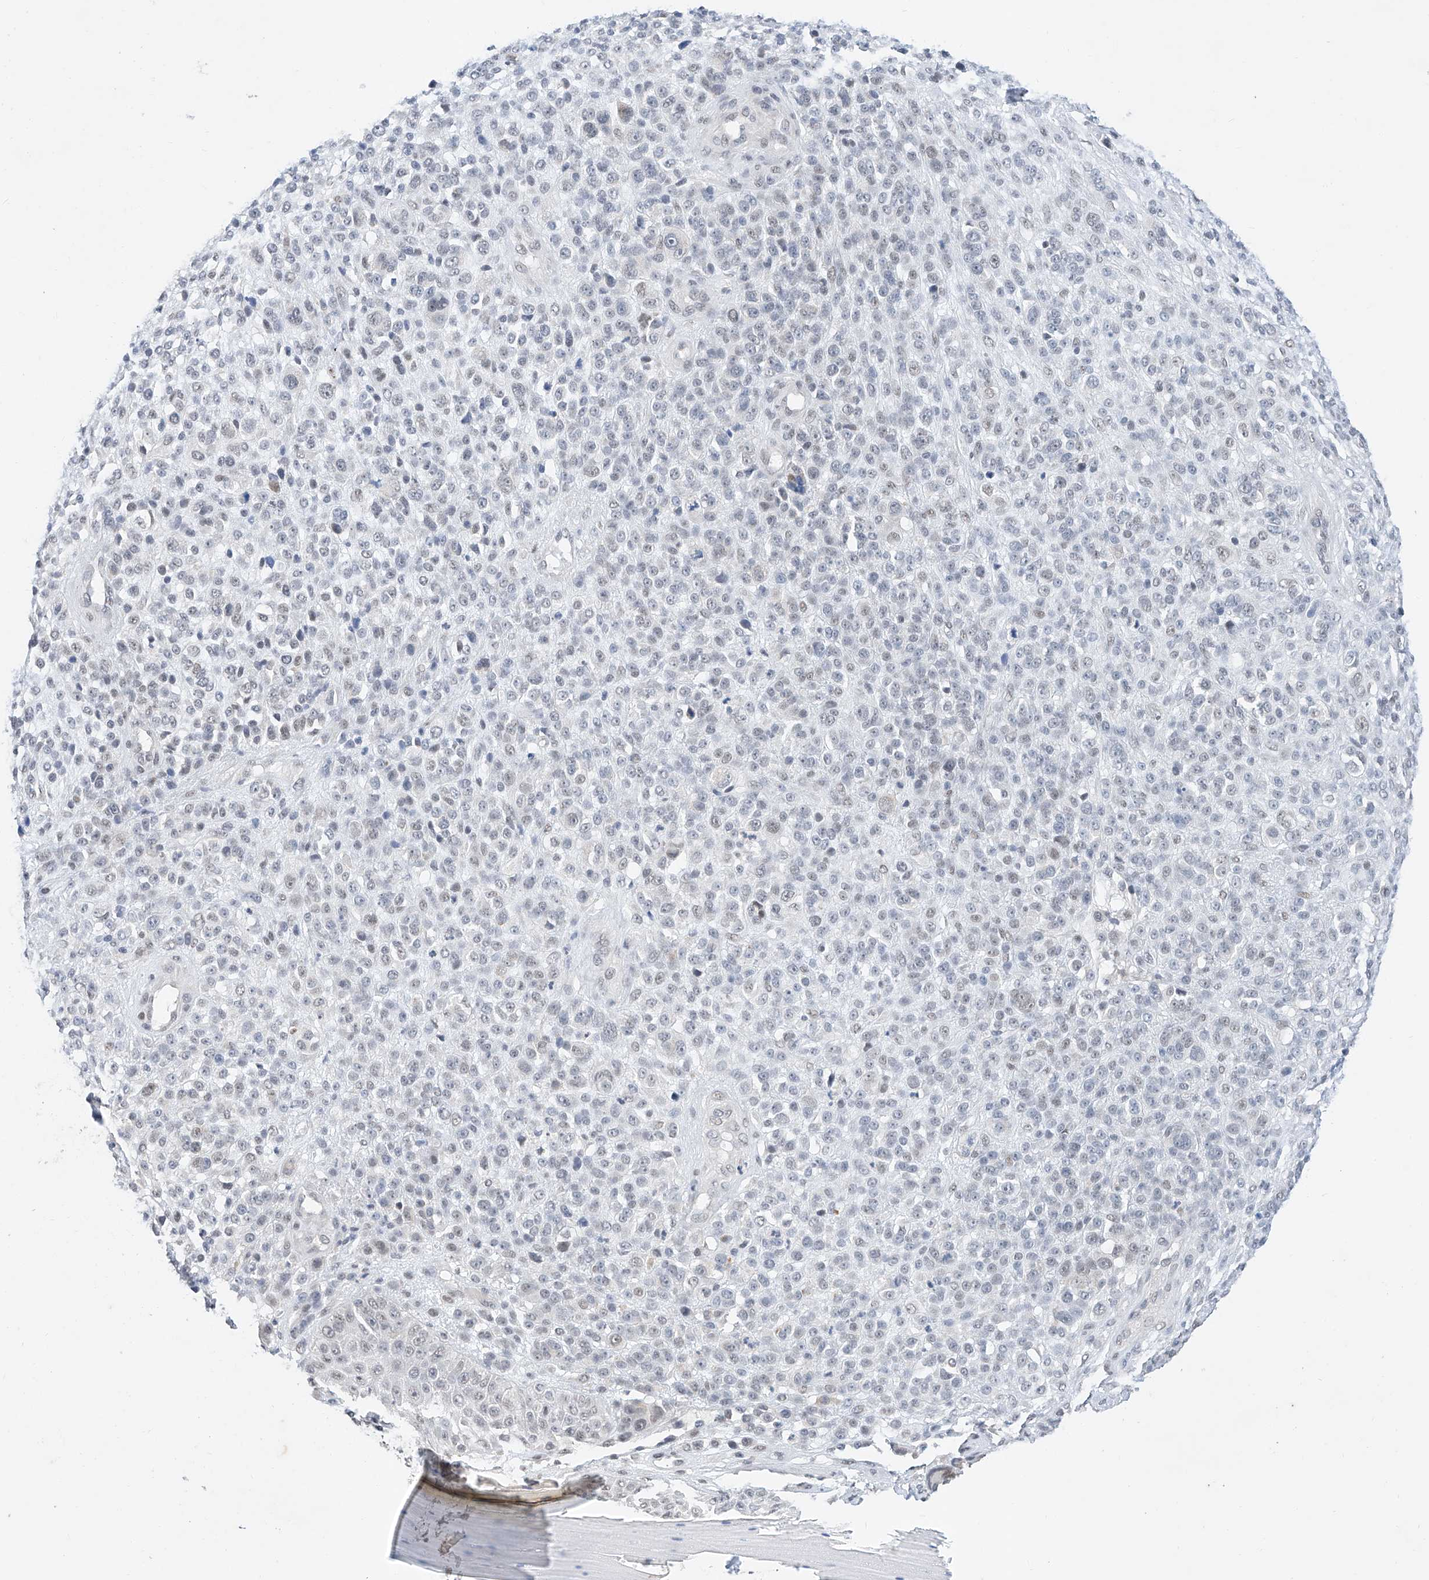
{"staining": {"intensity": "negative", "quantity": "none", "location": "none"}, "tissue": "melanoma", "cell_type": "Tumor cells", "image_type": "cancer", "snomed": [{"axis": "morphology", "description": "Malignant melanoma, NOS"}, {"axis": "topography", "description": "Skin"}], "caption": "Immunohistochemistry (IHC) of malignant melanoma reveals no staining in tumor cells. (Stains: DAB immunohistochemistry (IHC) with hematoxylin counter stain, Microscopy: brightfield microscopy at high magnification).", "gene": "KCNJ1", "patient": {"sex": "female", "age": 55}}